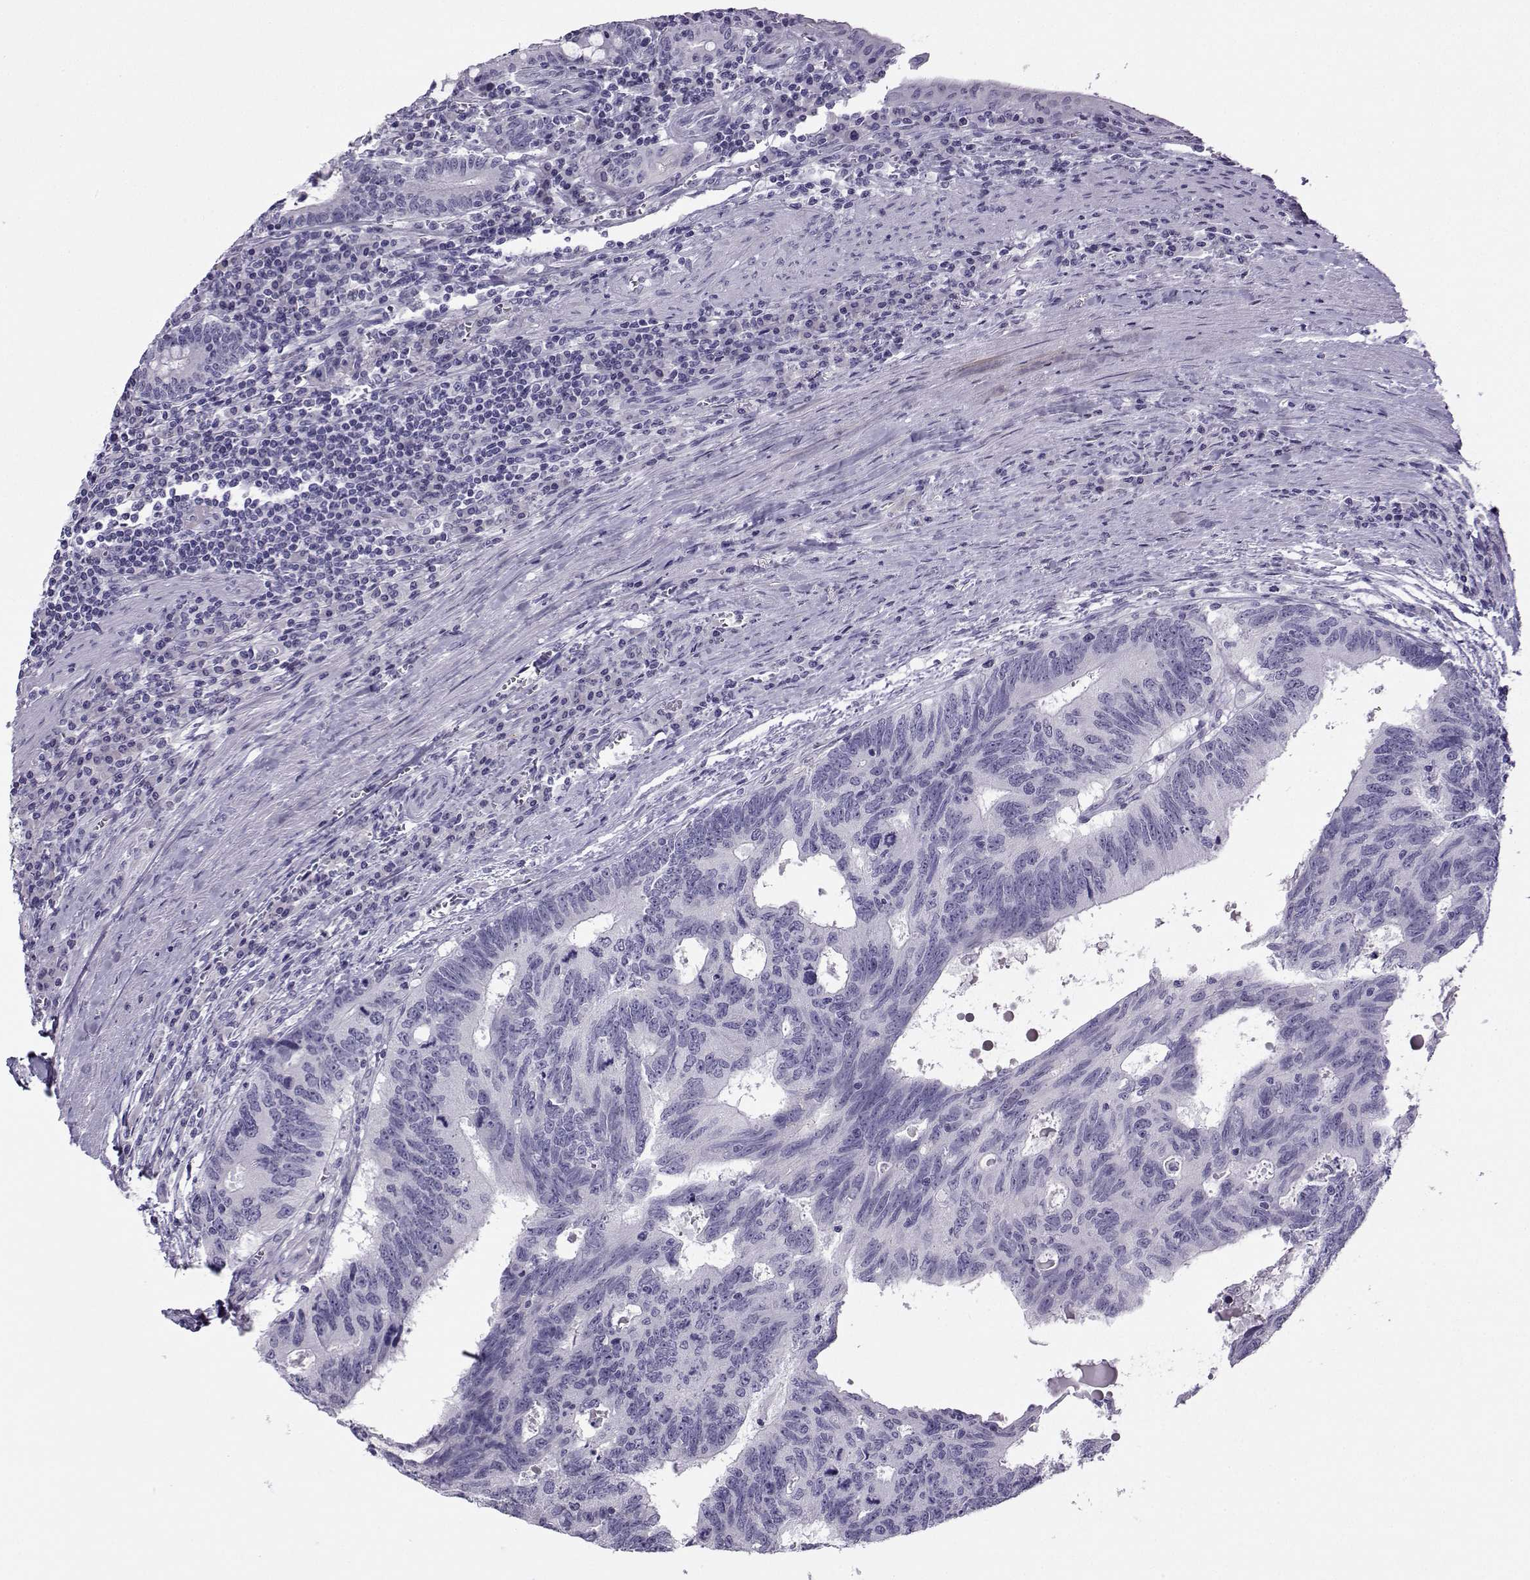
{"staining": {"intensity": "negative", "quantity": "none", "location": "none"}, "tissue": "colorectal cancer", "cell_type": "Tumor cells", "image_type": "cancer", "snomed": [{"axis": "morphology", "description": "Adenocarcinoma, NOS"}, {"axis": "topography", "description": "Colon"}], "caption": "Immunohistochemistry photomicrograph of human colorectal adenocarcinoma stained for a protein (brown), which demonstrates no expression in tumor cells. The staining was performed using DAB to visualize the protein expression in brown, while the nuclei were stained in blue with hematoxylin (Magnification: 20x).", "gene": "ARMC2", "patient": {"sex": "female", "age": 77}}